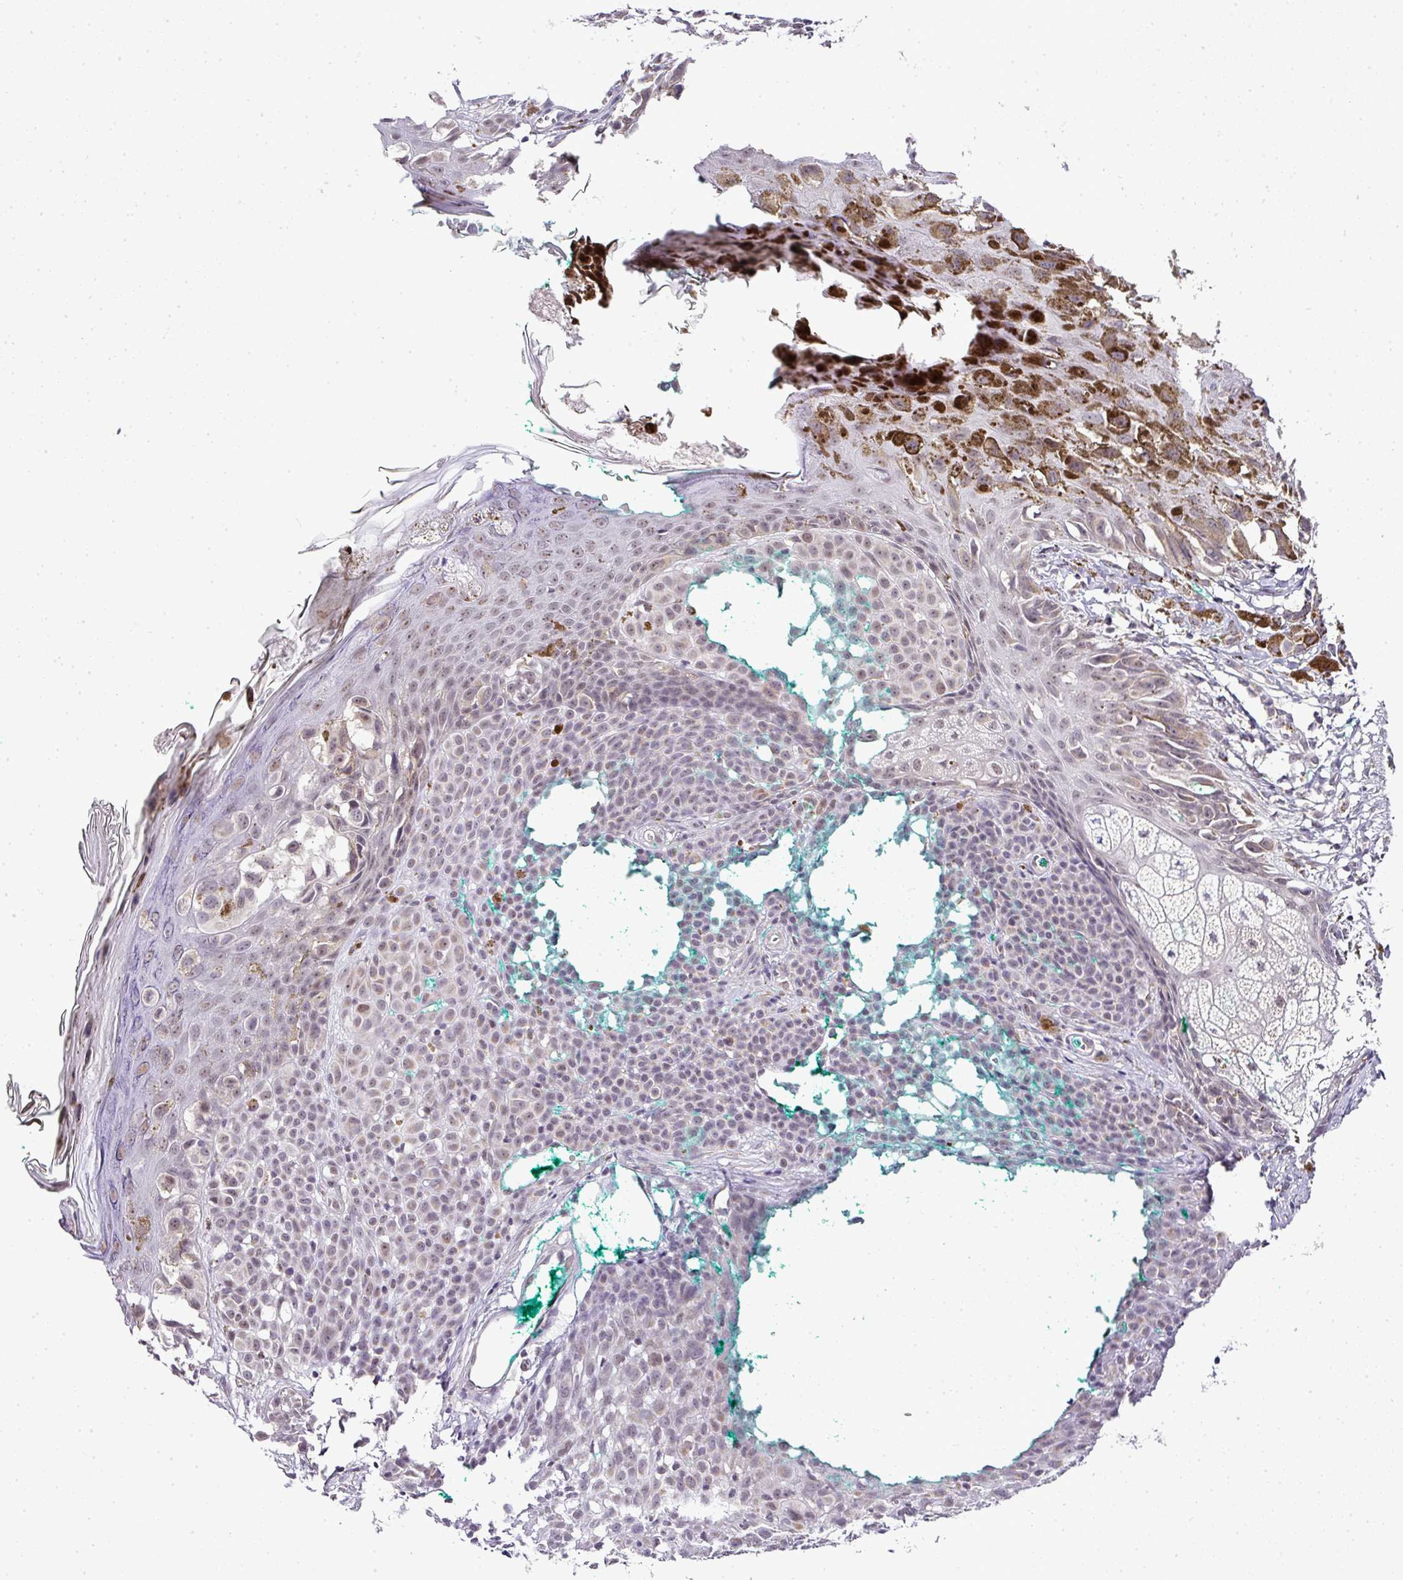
{"staining": {"intensity": "weak", "quantity": "<25%", "location": "cytoplasmic/membranous"}, "tissue": "melanoma", "cell_type": "Tumor cells", "image_type": "cancer", "snomed": [{"axis": "morphology", "description": "Malignant melanoma, NOS"}, {"axis": "topography", "description": "Skin of leg"}], "caption": "Human melanoma stained for a protein using immunohistochemistry exhibits no expression in tumor cells.", "gene": "FAM32A", "patient": {"sex": "female", "age": 72}}